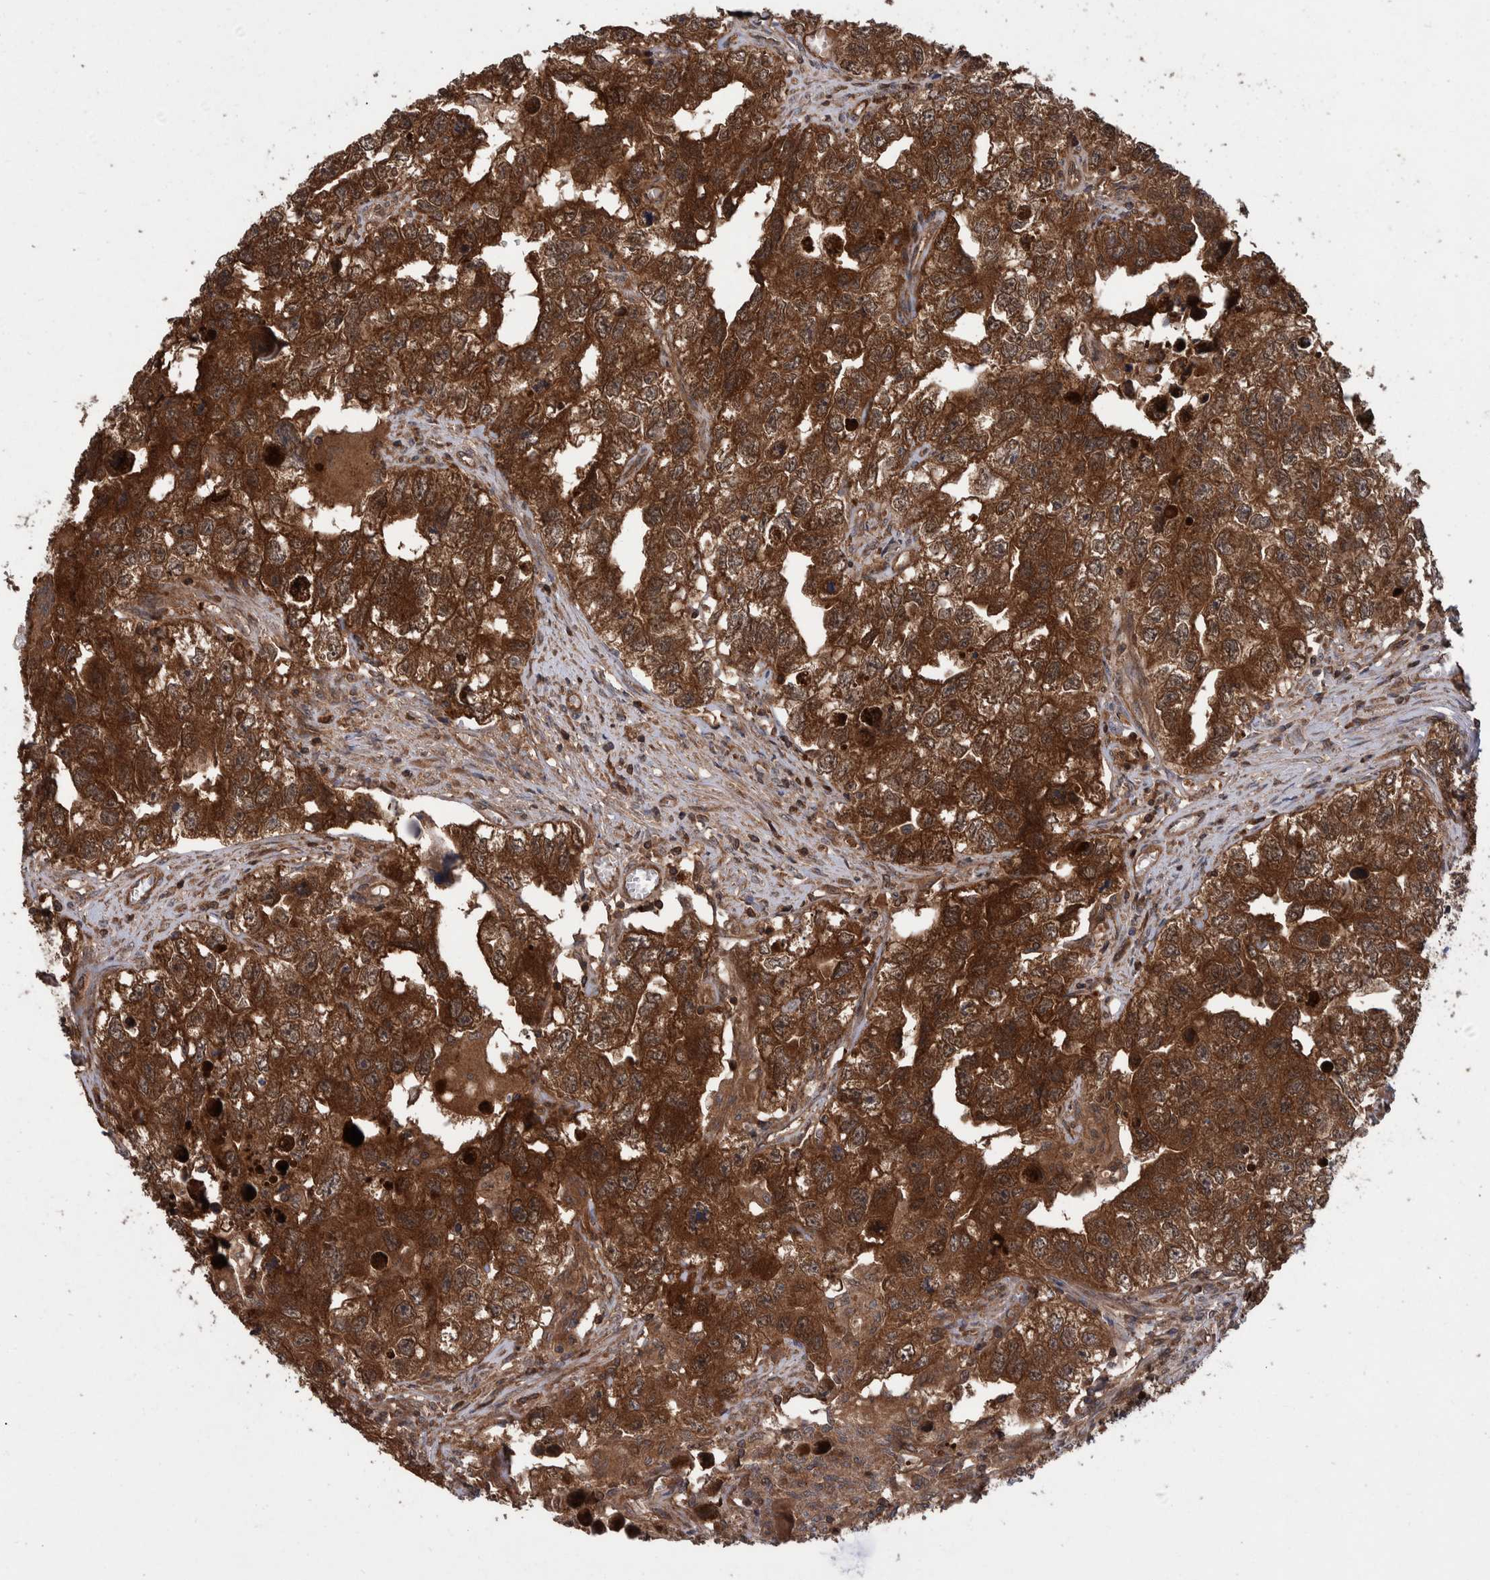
{"staining": {"intensity": "strong", "quantity": ">75%", "location": "cytoplasmic/membranous"}, "tissue": "testis cancer", "cell_type": "Tumor cells", "image_type": "cancer", "snomed": [{"axis": "morphology", "description": "Seminoma, NOS"}, {"axis": "morphology", "description": "Carcinoma, Embryonal, NOS"}, {"axis": "topography", "description": "Testis"}], "caption": "DAB (3,3'-diaminobenzidine) immunohistochemical staining of human testis seminoma shows strong cytoplasmic/membranous protein expression in approximately >75% of tumor cells.", "gene": "VBP1", "patient": {"sex": "male", "age": 43}}